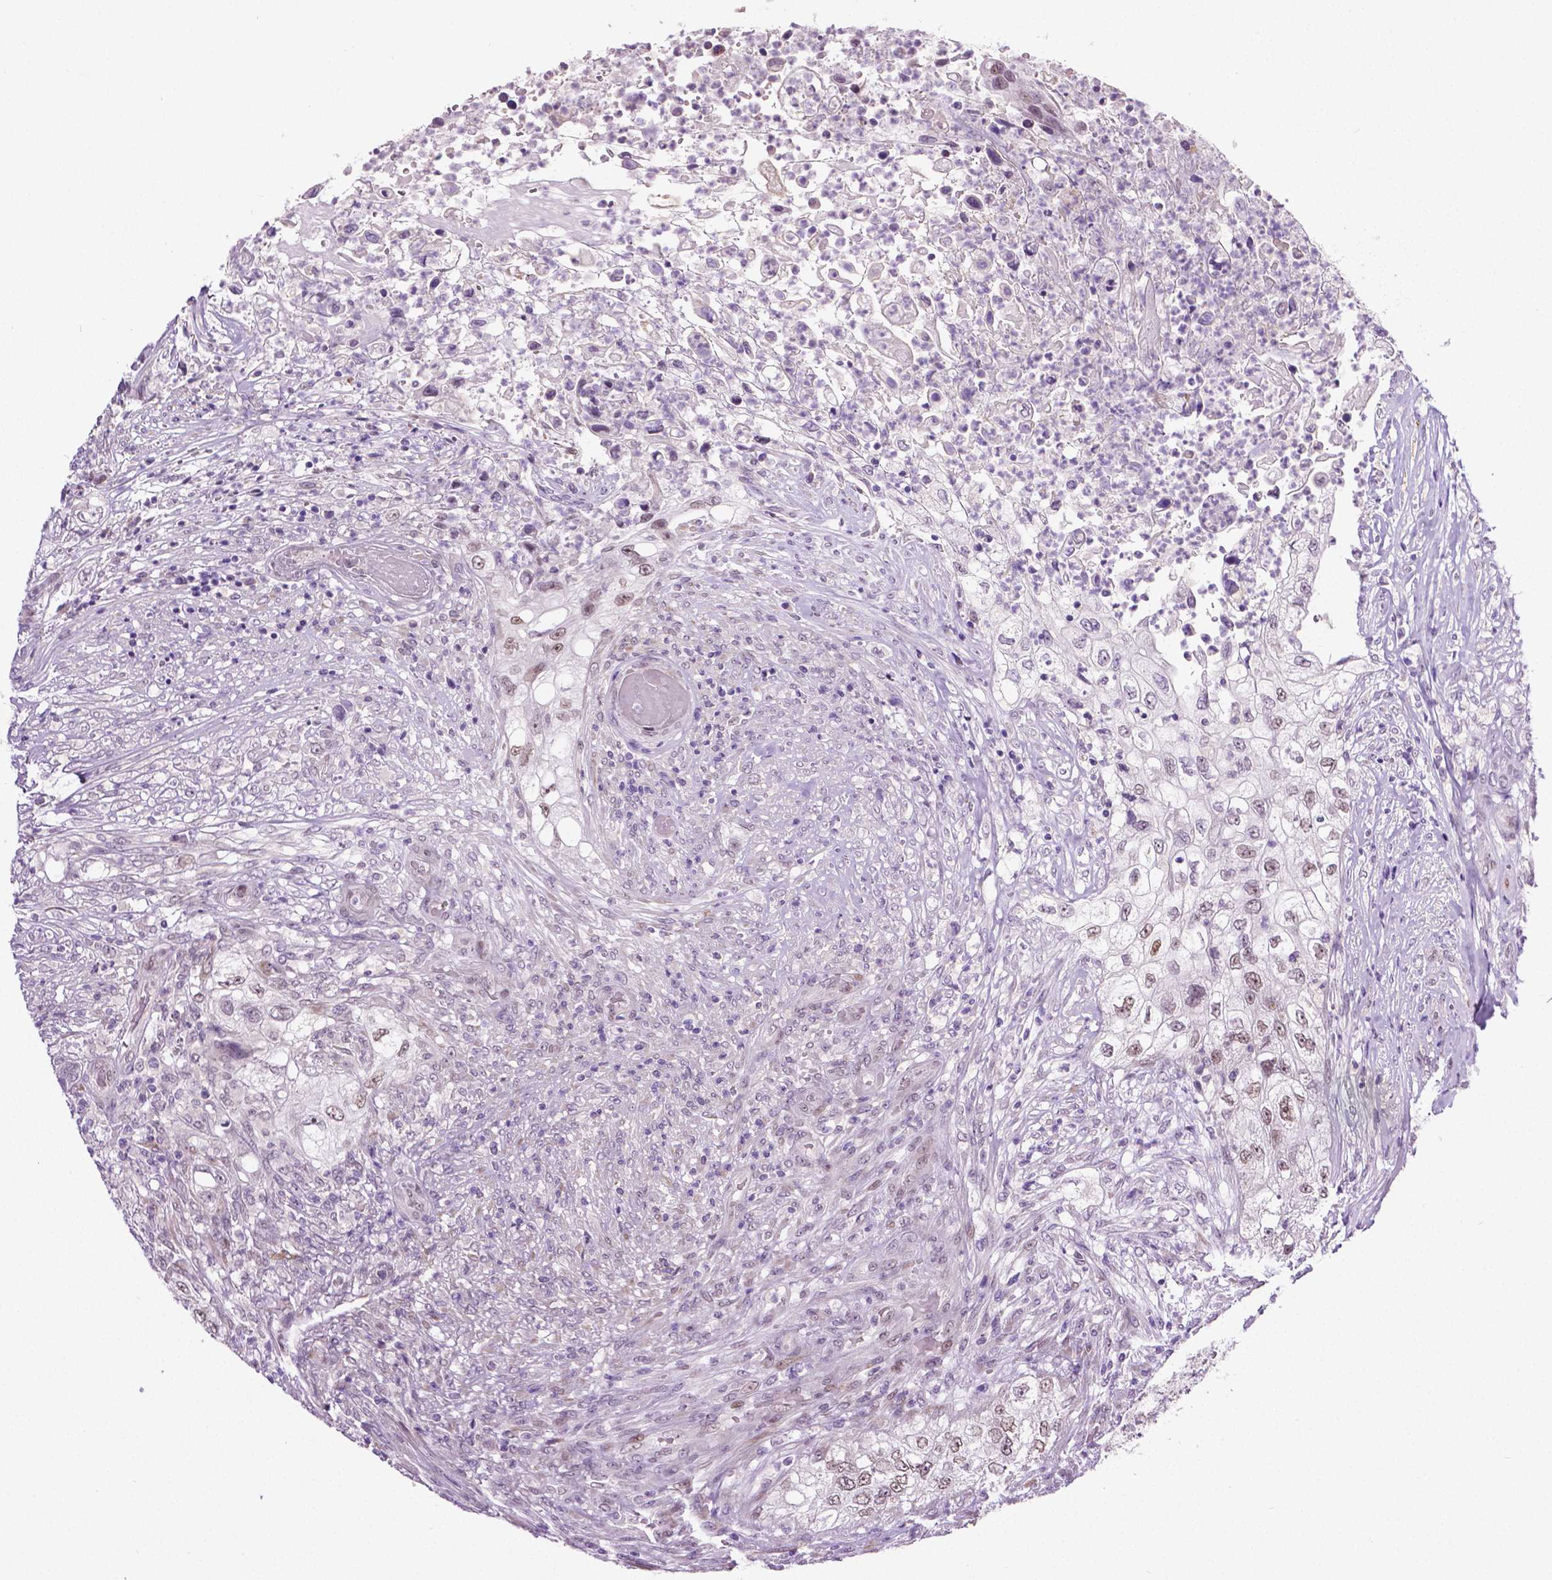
{"staining": {"intensity": "moderate", "quantity": "25%-75%", "location": "nuclear"}, "tissue": "urothelial cancer", "cell_type": "Tumor cells", "image_type": "cancer", "snomed": [{"axis": "morphology", "description": "Urothelial carcinoma, High grade"}, {"axis": "topography", "description": "Urinary bladder"}], "caption": "Moderate nuclear protein expression is identified in approximately 25%-75% of tumor cells in urothelial cancer.", "gene": "PTGER3", "patient": {"sex": "female", "age": 60}}